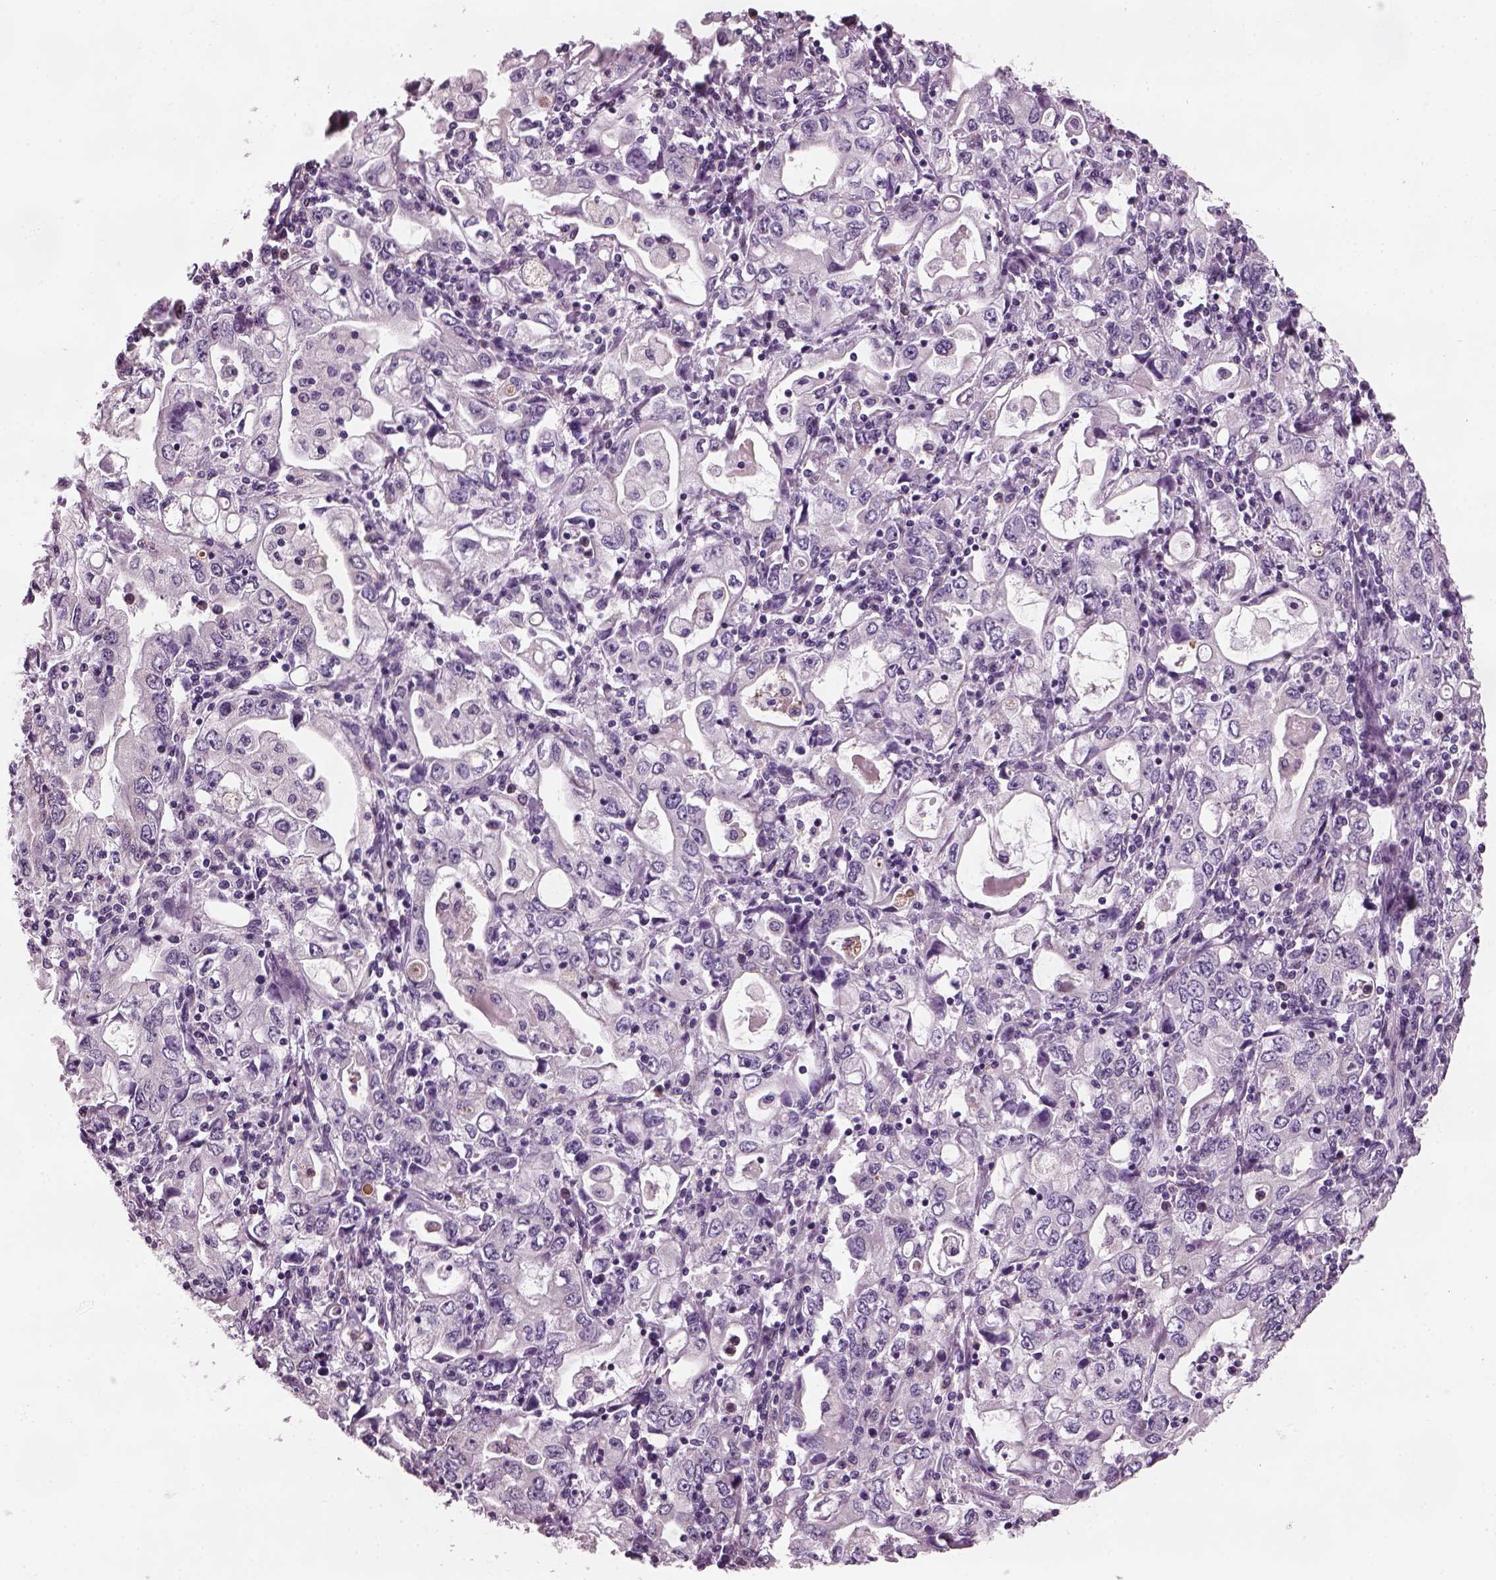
{"staining": {"intensity": "negative", "quantity": "none", "location": "none"}, "tissue": "stomach cancer", "cell_type": "Tumor cells", "image_type": "cancer", "snomed": [{"axis": "morphology", "description": "Adenocarcinoma, NOS"}, {"axis": "topography", "description": "Stomach, lower"}], "caption": "This photomicrograph is of stomach cancer (adenocarcinoma) stained with IHC to label a protein in brown with the nuclei are counter-stained blue. There is no expression in tumor cells.", "gene": "PRR9", "patient": {"sex": "female", "age": 72}}